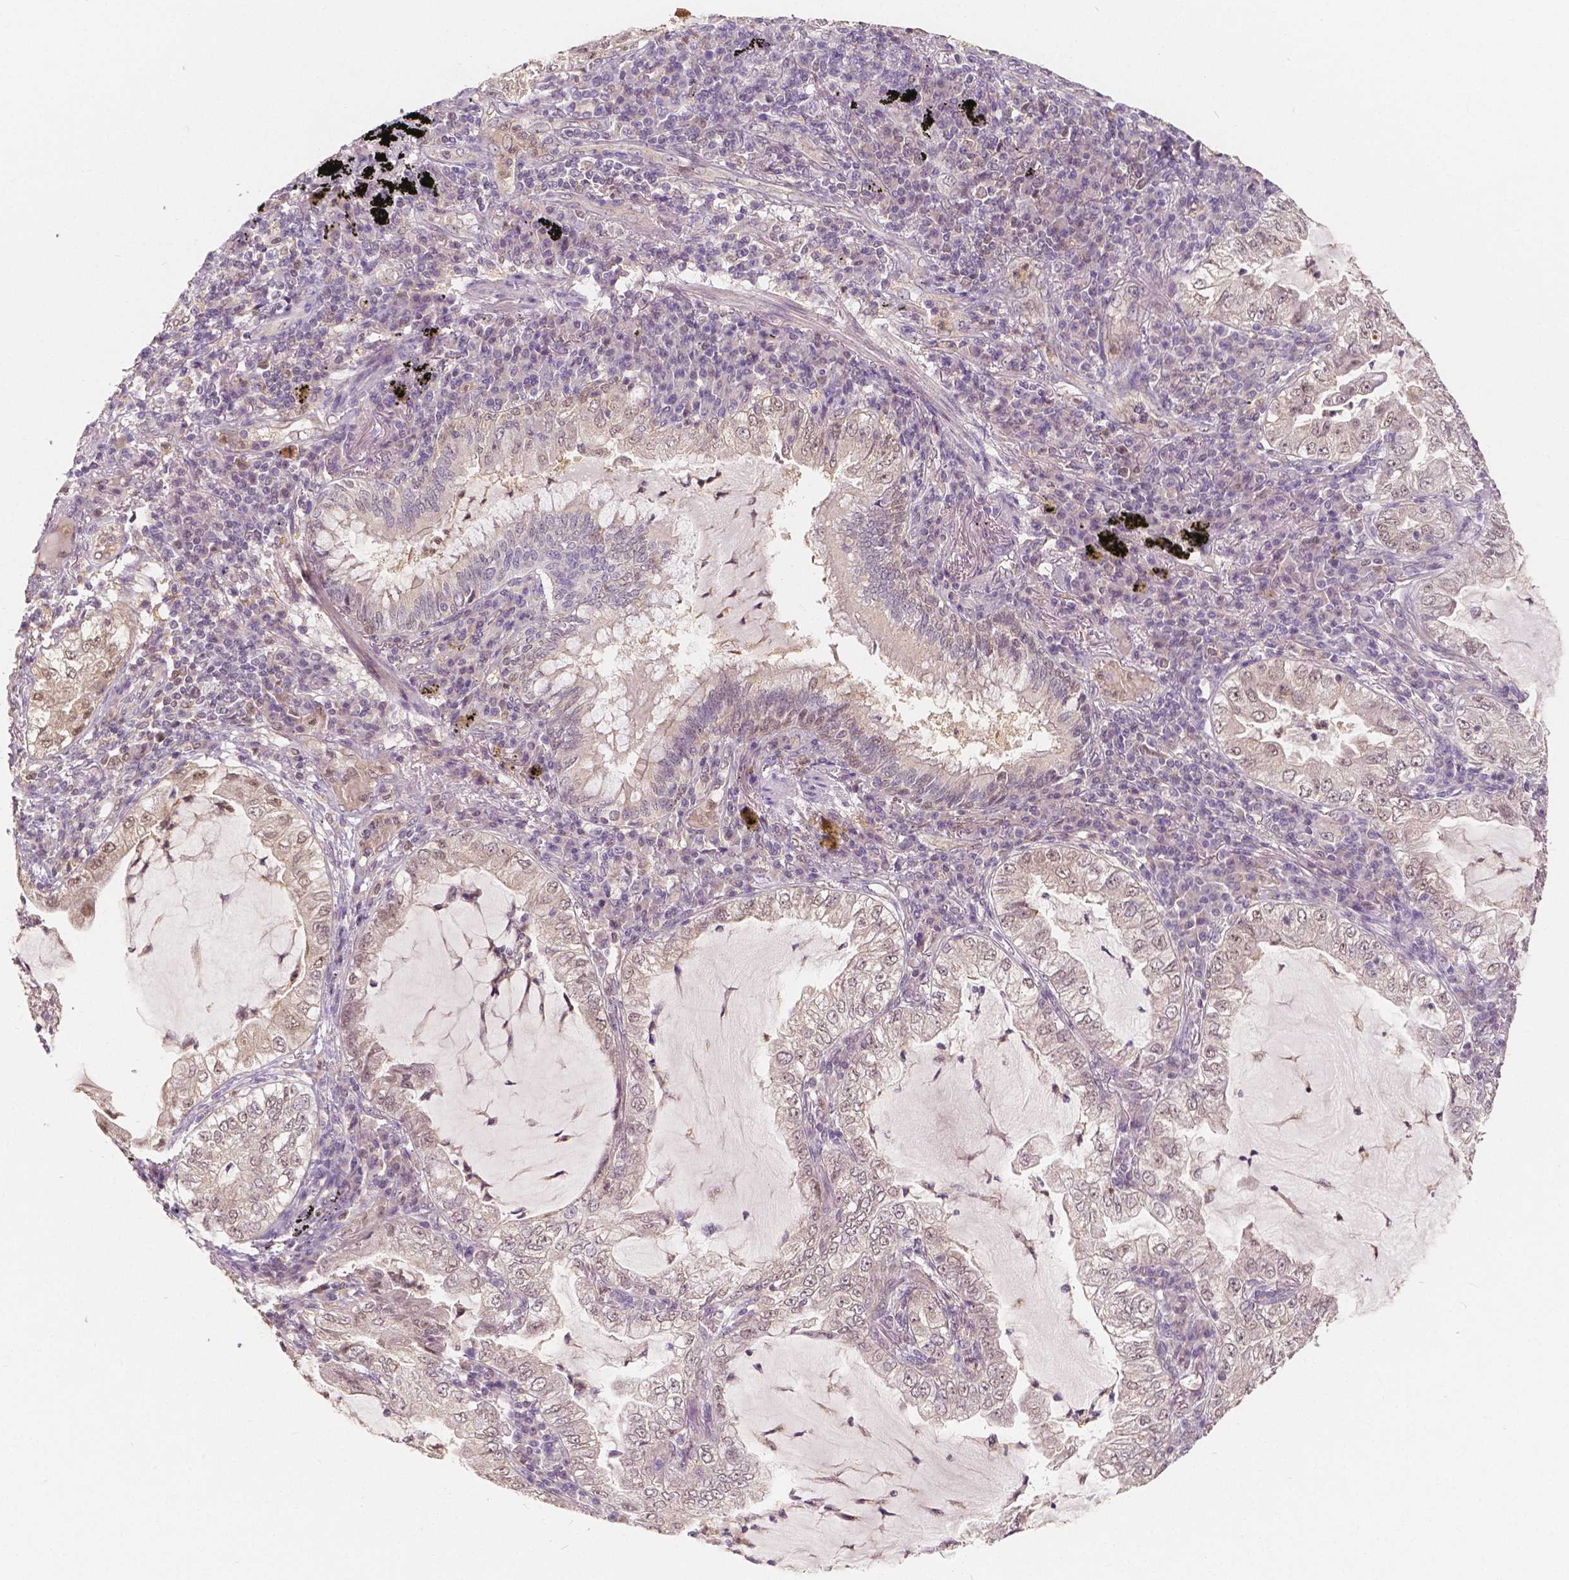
{"staining": {"intensity": "weak", "quantity": "25%-75%", "location": "cytoplasmic/membranous,nuclear"}, "tissue": "lung cancer", "cell_type": "Tumor cells", "image_type": "cancer", "snomed": [{"axis": "morphology", "description": "Adenocarcinoma, NOS"}, {"axis": "topography", "description": "Lung"}], "caption": "Immunohistochemistry (DAB (3,3'-diaminobenzidine)) staining of lung cancer shows weak cytoplasmic/membranous and nuclear protein positivity in approximately 25%-75% of tumor cells. (brown staining indicates protein expression, while blue staining denotes nuclei).", "gene": "NAPRT", "patient": {"sex": "female", "age": 73}}